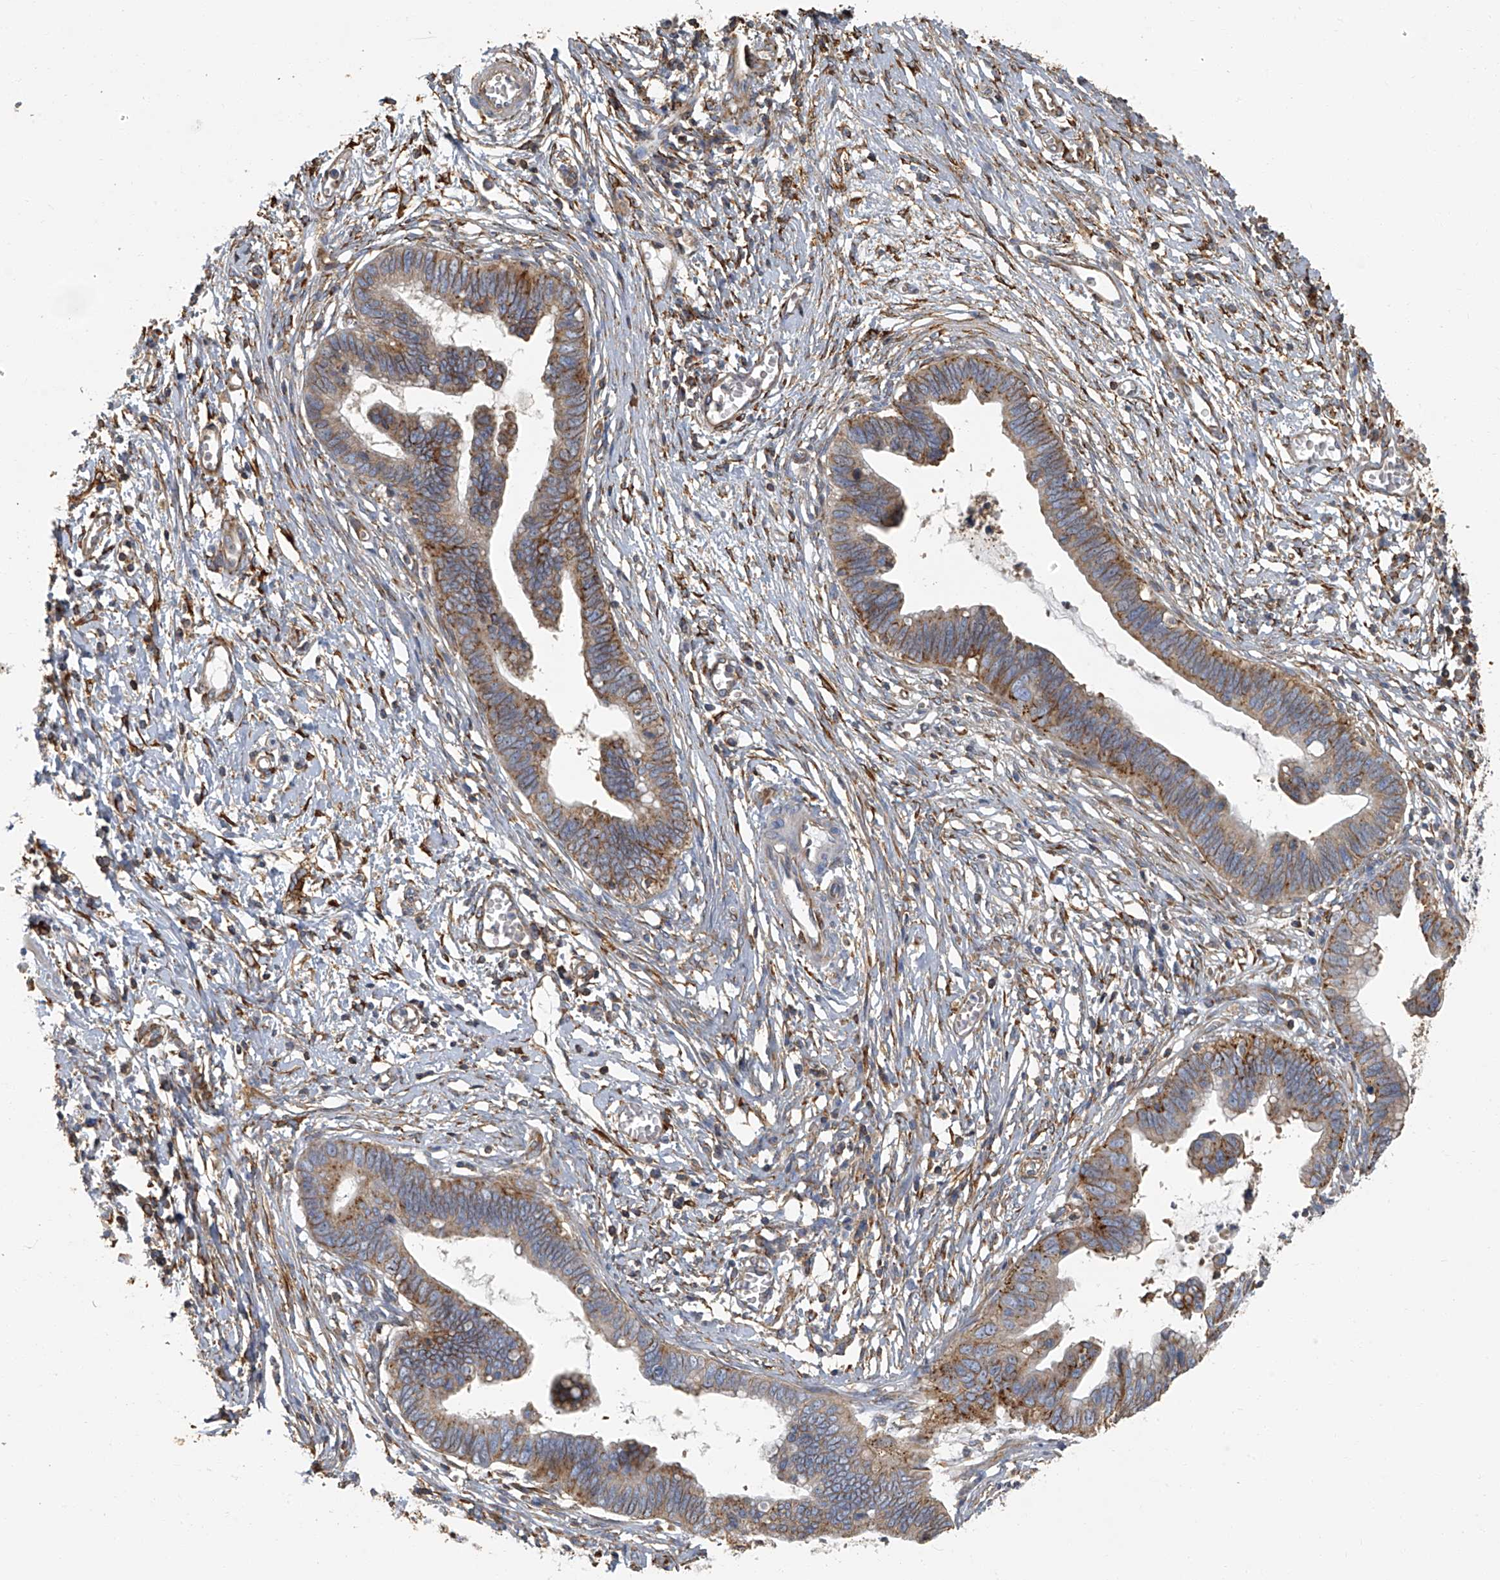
{"staining": {"intensity": "moderate", "quantity": ">75%", "location": "cytoplasmic/membranous"}, "tissue": "cervical cancer", "cell_type": "Tumor cells", "image_type": "cancer", "snomed": [{"axis": "morphology", "description": "Adenocarcinoma, NOS"}, {"axis": "topography", "description": "Cervix"}], "caption": "Protein staining of cervical cancer (adenocarcinoma) tissue reveals moderate cytoplasmic/membranous expression in about >75% of tumor cells.", "gene": "SEPTIN7", "patient": {"sex": "female", "age": 44}}